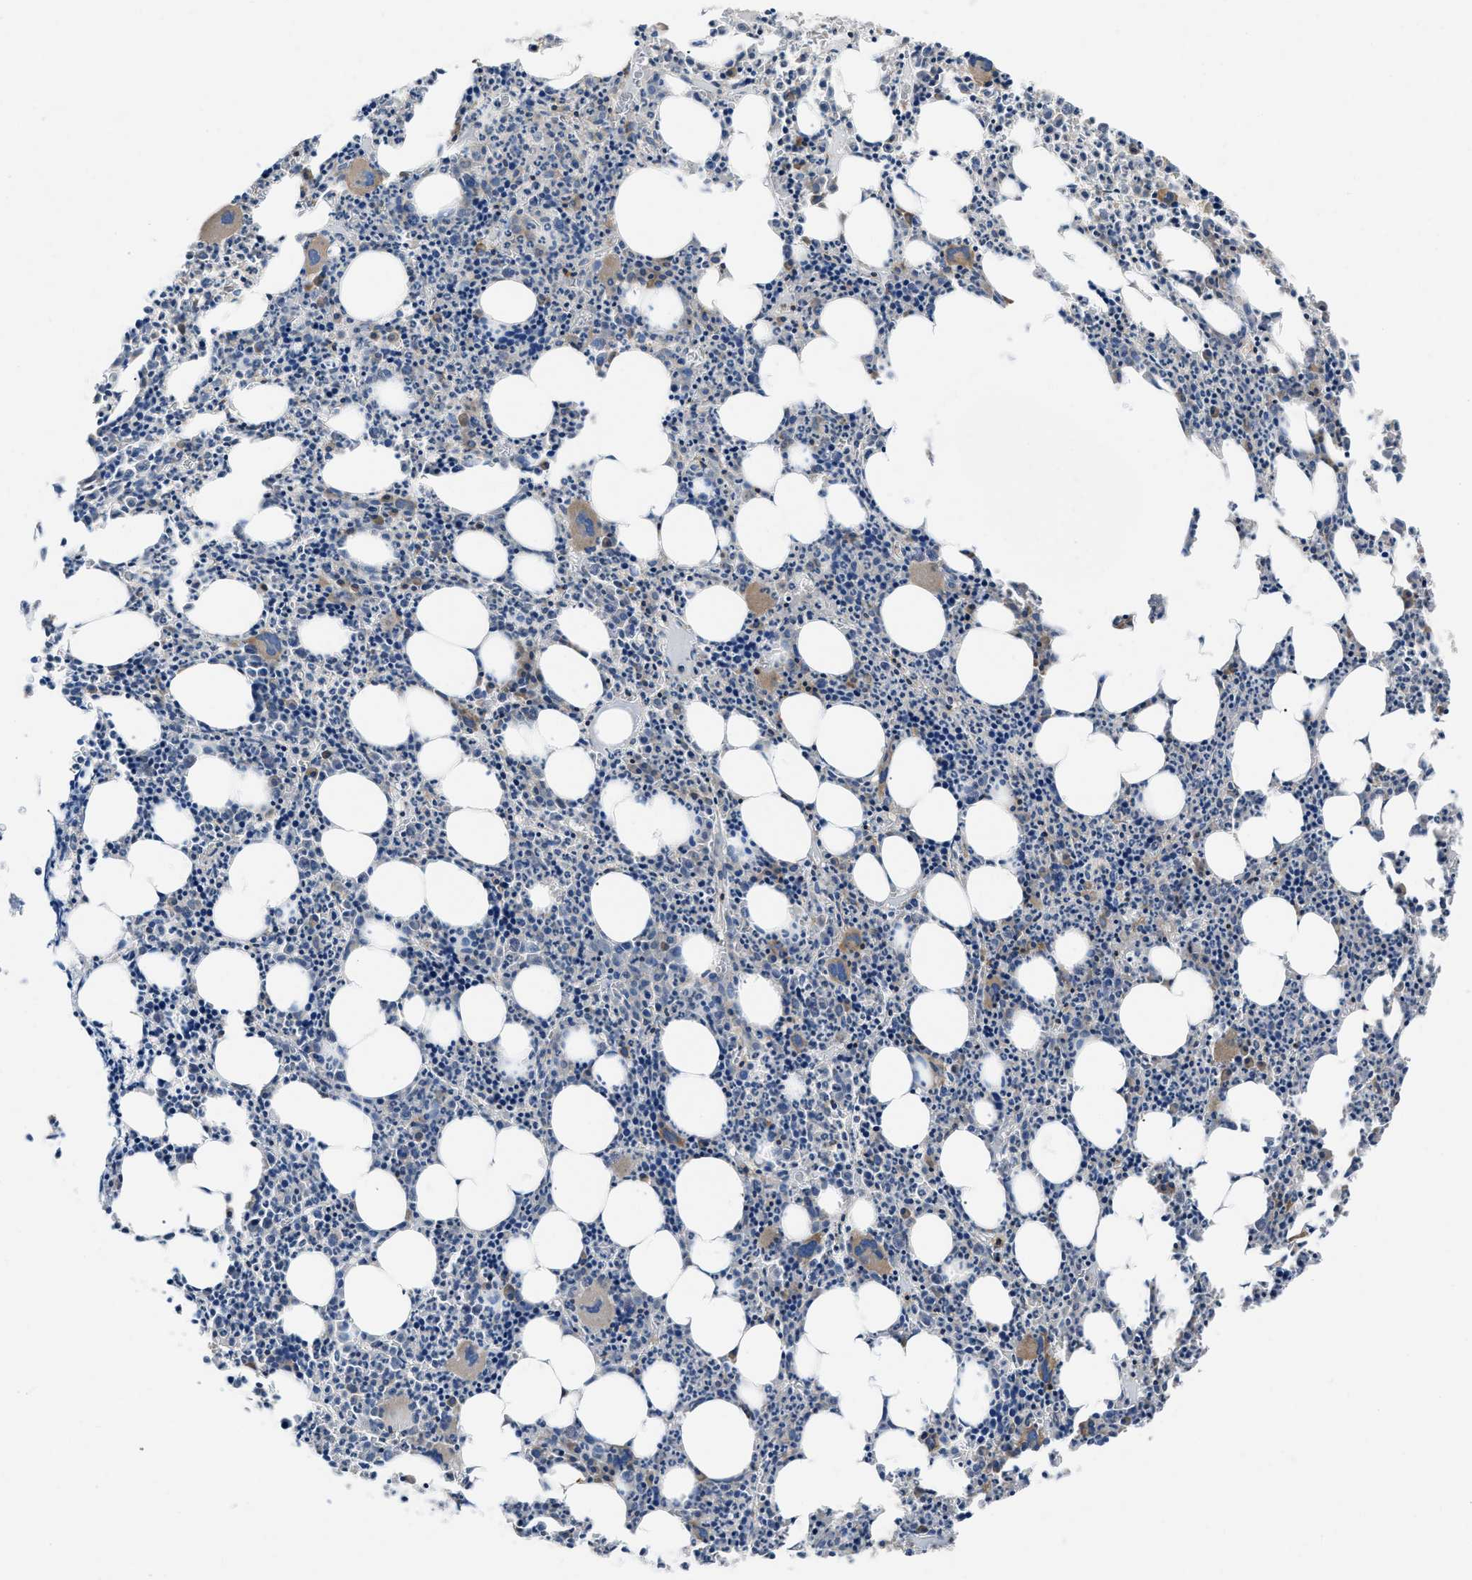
{"staining": {"intensity": "strong", "quantity": "25%-75%", "location": "cytoplasmic/membranous"}, "tissue": "bone marrow", "cell_type": "Hematopoietic cells", "image_type": "normal", "snomed": [{"axis": "morphology", "description": "Normal tissue, NOS"}, {"axis": "morphology", "description": "Inflammation, NOS"}, {"axis": "topography", "description": "Bone marrow"}], "caption": "This histopathology image displays normal bone marrow stained with immunohistochemistry to label a protein in brown. The cytoplasmic/membranous of hematopoietic cells show strong positivity for the protein. Nuclei are counter-stained blue.", "gene": "YARS1", "patient": {"sex": "female", "age": 40}}